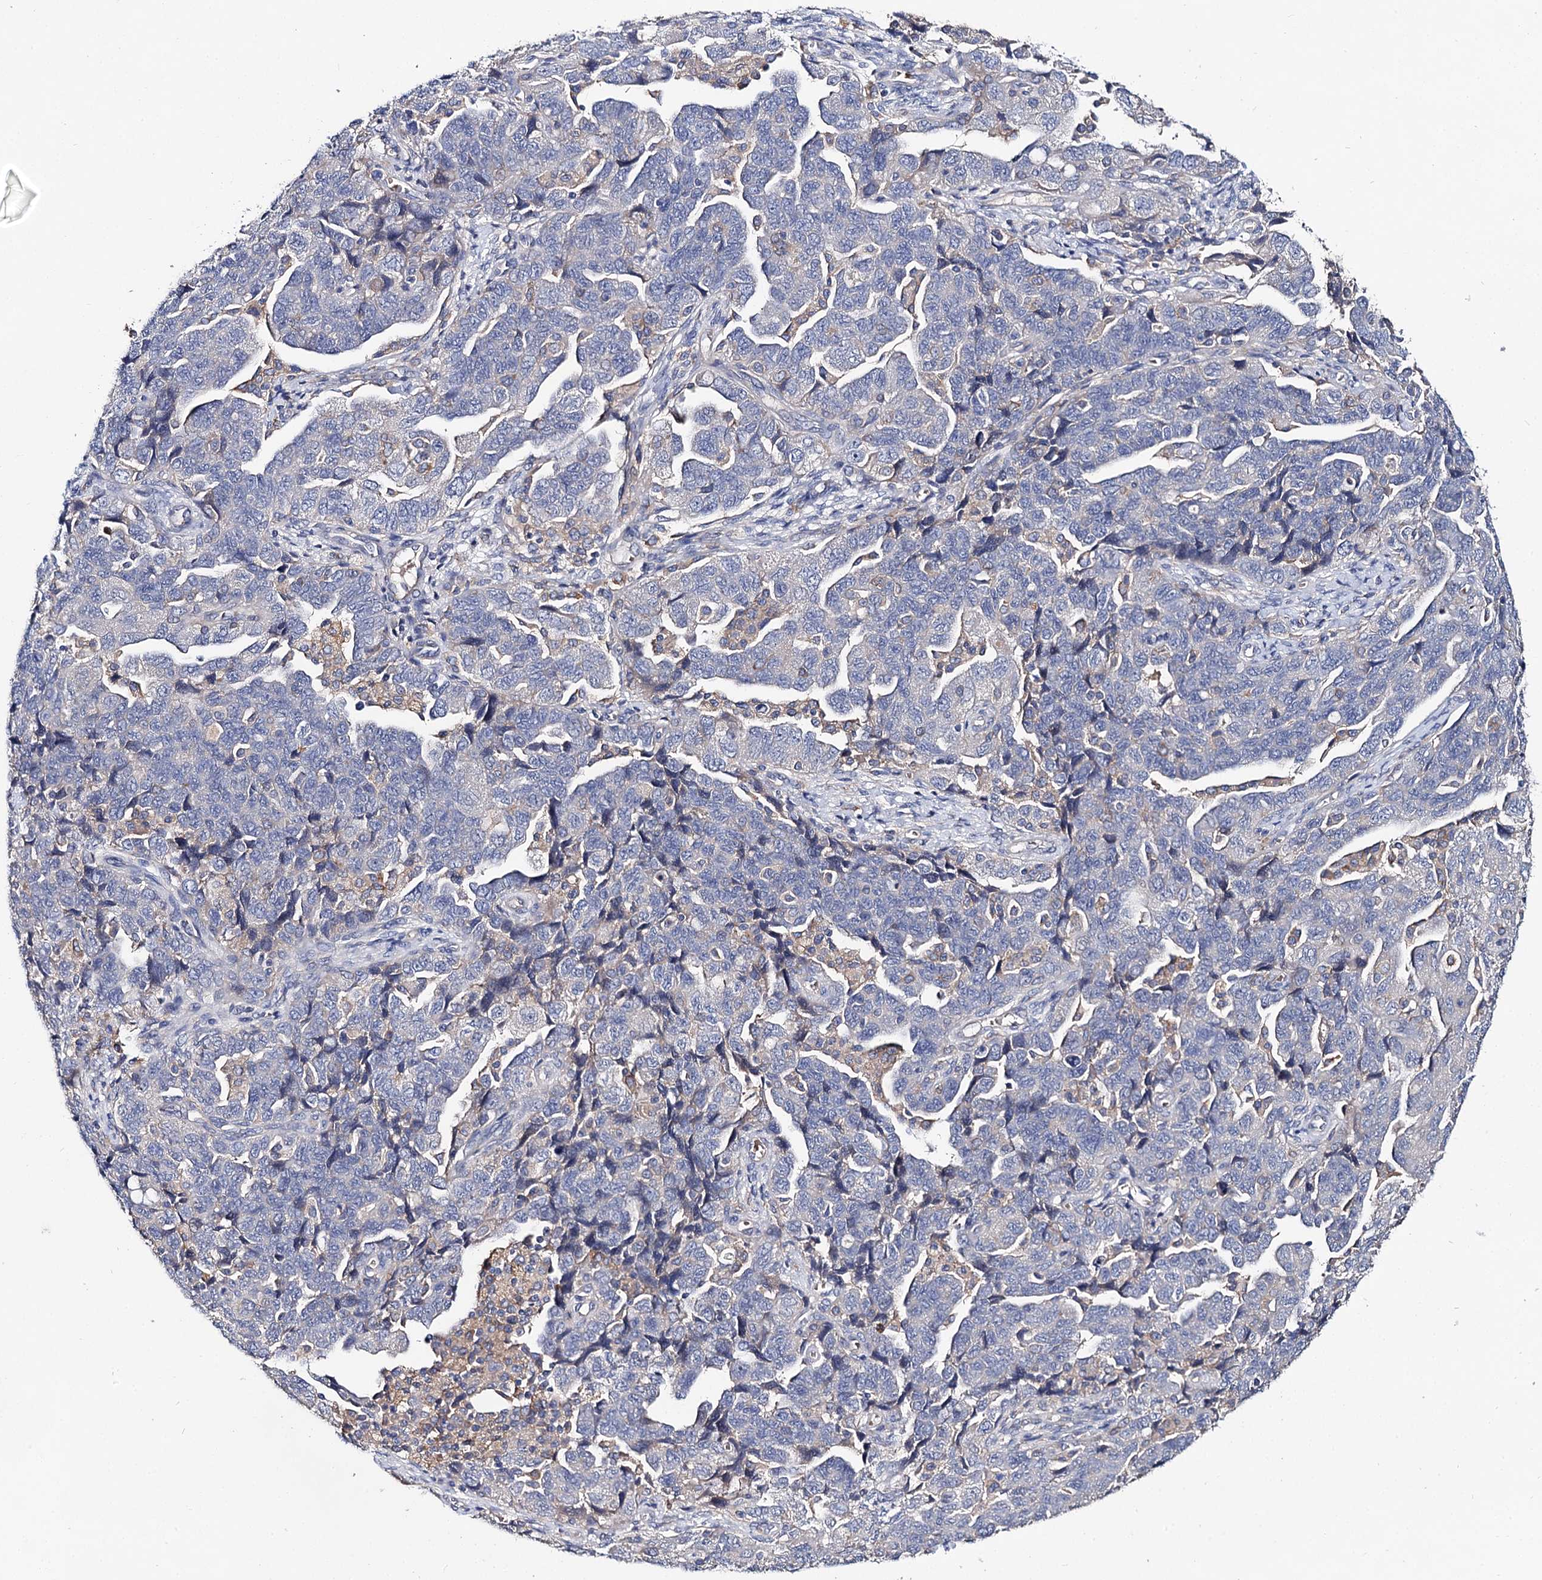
{"staining": {"intensity": "negative", "quantity": "none", "location": "none"}, "tissue": "ovarian cancer", "cell_type": "Tumor cells", "image_type": "cancer", "snomed": [{"axis": "morphology", "description": "Carcinoma, NOS"}, {"axis": "morphology", "description": "Cystadenocarcinoma, serous, NOS"}, {"axis": "topography", "description": "Ovary"}], "caption": "The histopathology image displays no staining of tumor cells in ovarian cancer.", "gene": "HVCN1", "patient": {"sex": "female", "age": 69}}